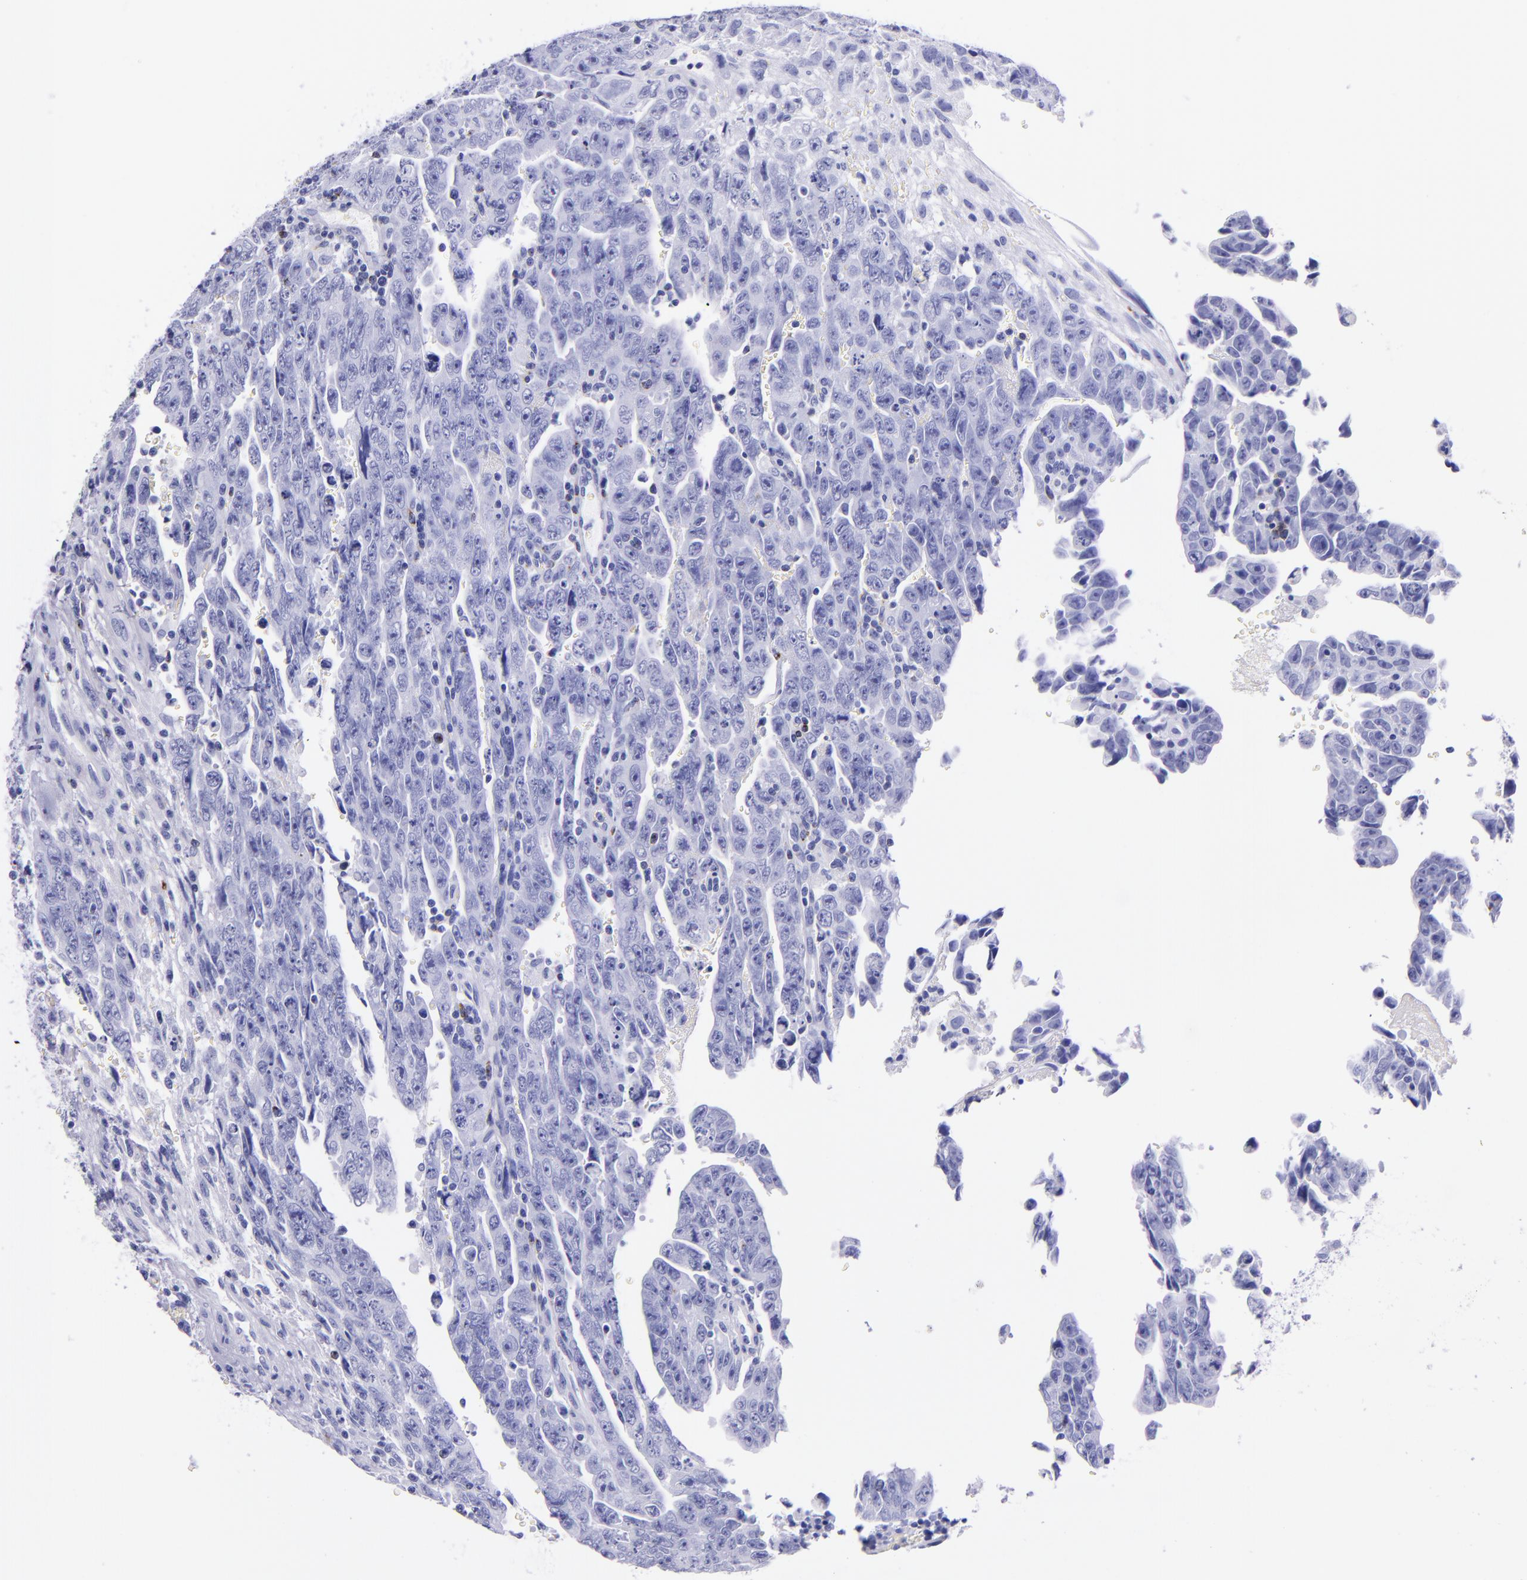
{"staining": {"intensity": "negative", "quantity": "none", "location": "none"}, "tissue": "testis cancer", "cell_type": "Tumor cells", "image_type": "cancer", "snomed": [{"axis": "morphology", "description": "Carcinoma, Embryonal, NOS"}, {"axis": "topography", "description": "Testis"}], "caption": "DAB (3,3'-diaminobenzidine) immunohistochemical staining of human testis cancer (embryonal carcinoma) displays no significant expression in tumor cells.", "gene": "LAG3", "patient": {"sex": "male", "age": 28}}